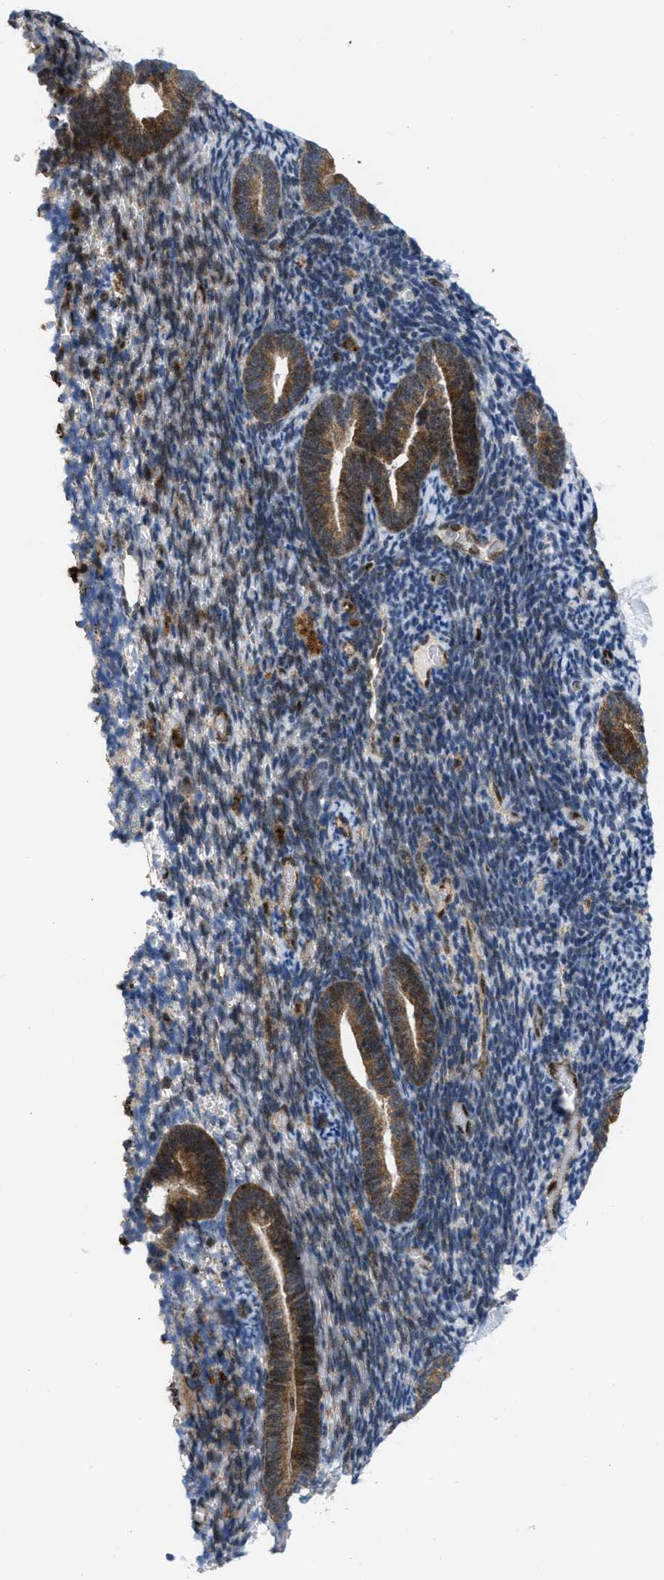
{"staining": {"intensity": "moderate", "quantity": "<25%", "location": "cytoplasmic/membranous"}, "tissue": "endometrium", "cell_type": "Cells in endometrial stroma", "image_type": "normal", "snomed": [{"axis": "morphology", "description": "Normal tissue, NOS"}, {"axis": "topography", "description": "Endometrium"}], "caption": "Protein expression analysis of normal endometrium shows moderate cytoplasmic/membranous positivity in approximately <25% of cells in endometrial stroma.", "gene": "PPP2CB", "patient": {"sex": "female", "age": 51}}